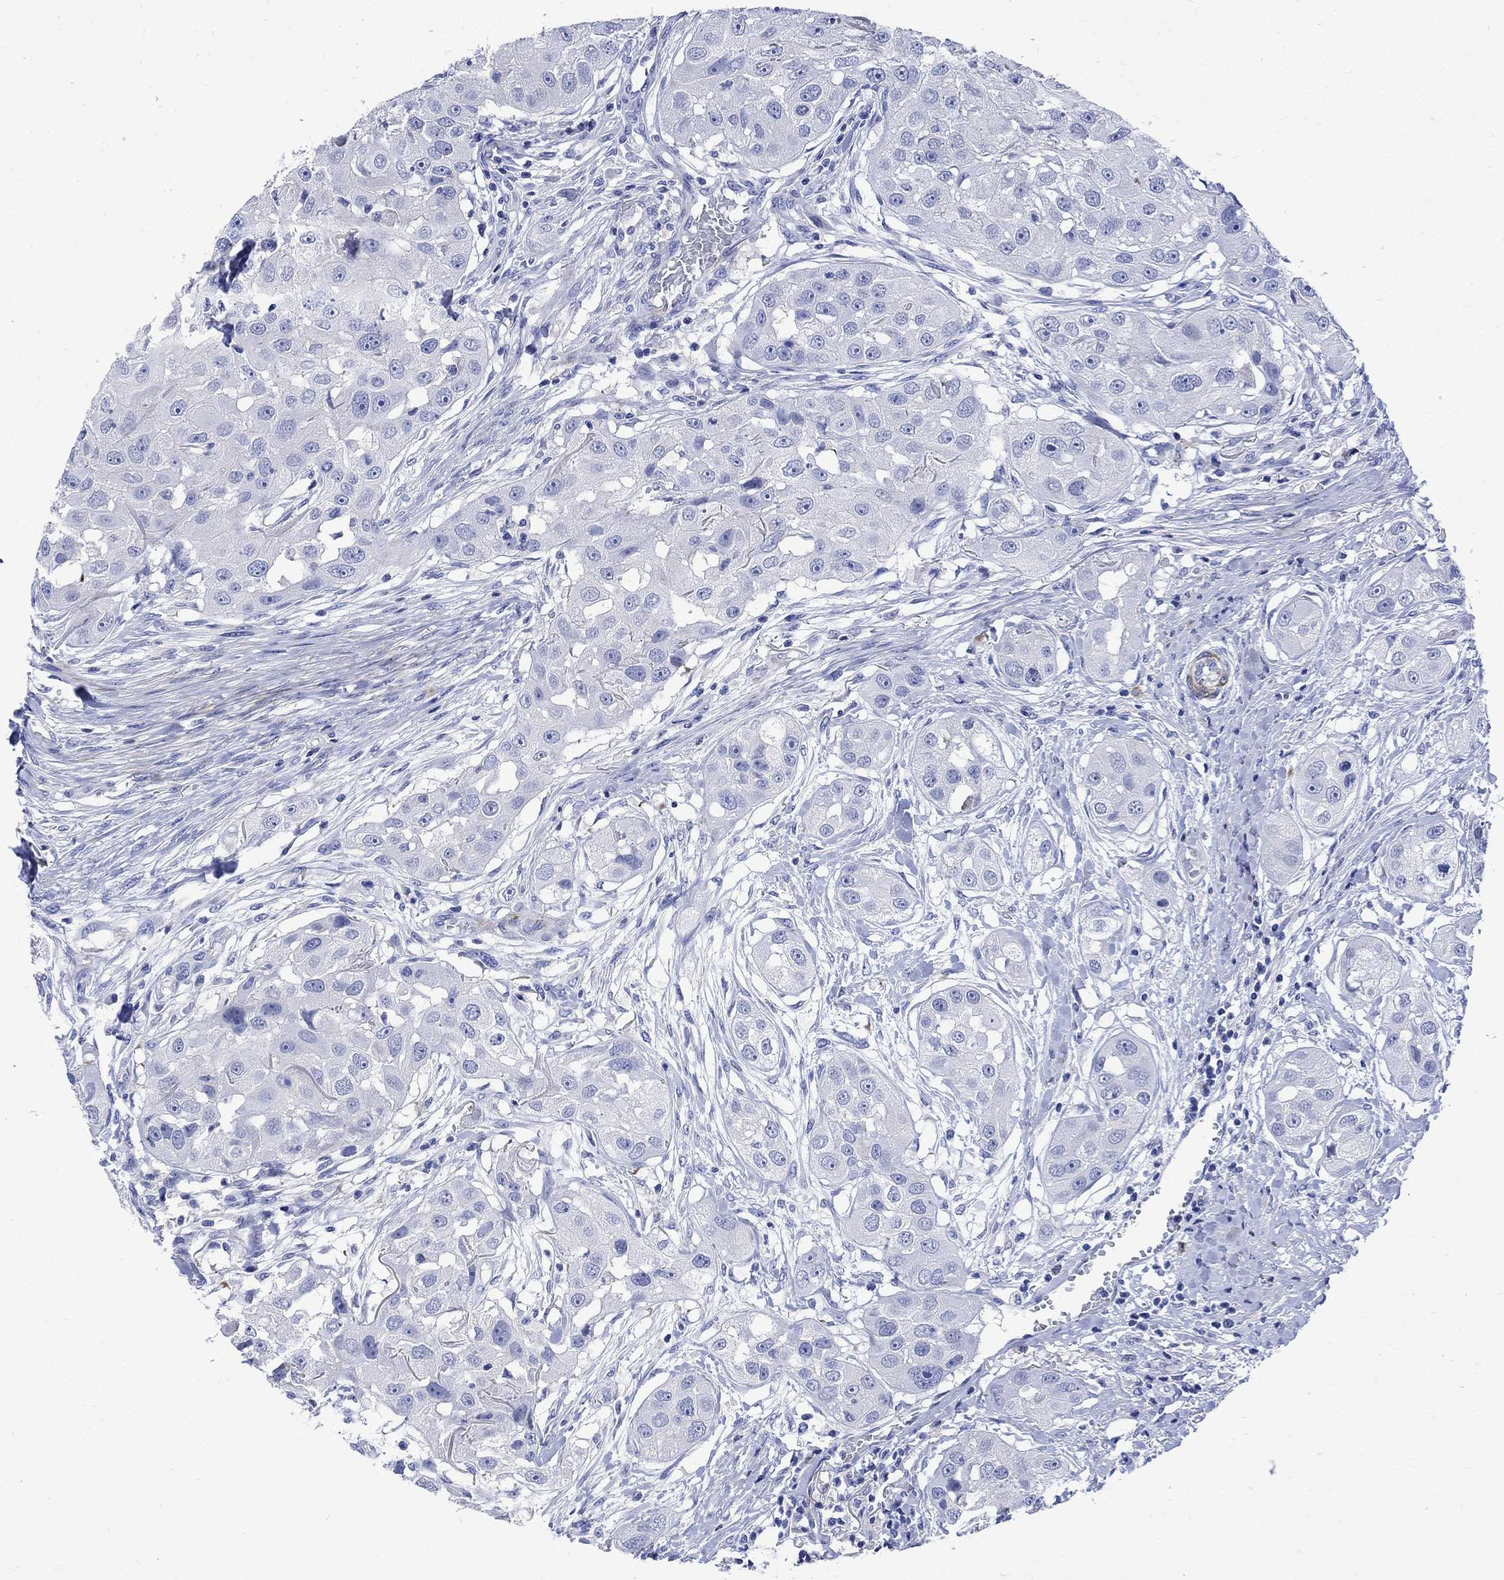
{"staining": {"intensity": "negative", "quantity": "none", "location": "none"}, "tissue": "head and neck cancer", "cell_type": "Tumor cells", "image_type": "cancer", "snomed": [{"axis": "morphology", "description": "Squamous cell carcinoma, NOS"}, {"axis": "topography", "description": "Head-Neck"}], "caption": "This is an immunohistochemistry image of human head and neck cancer. There is no expression in tumor cells.", "gene": "PARVB", "patient": {"sex": "male", "age": 51}}